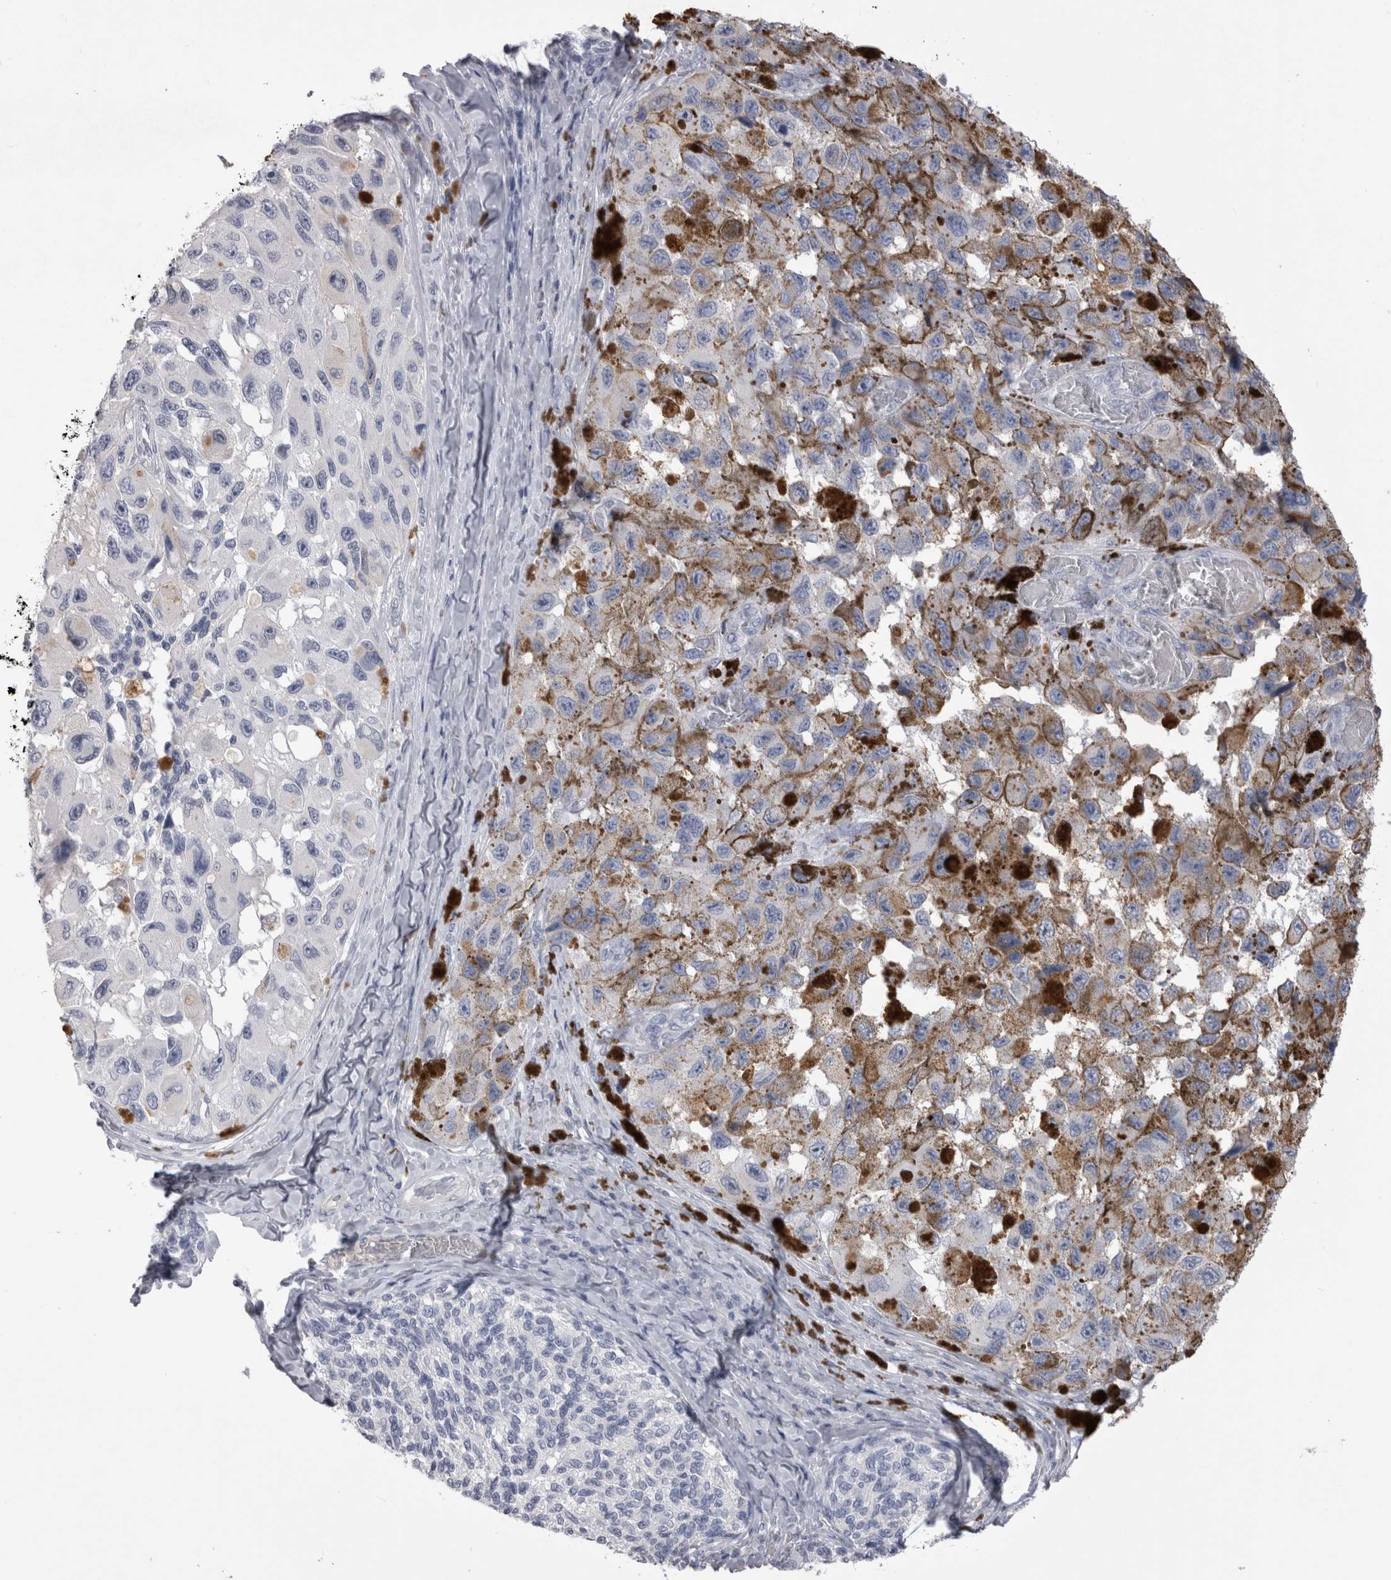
{"staining": {"intensity": "negative", "quantity": "none", "location": "none"}, "tissue": "melanoma", "cell_type": "Tumor cells", "image_type": "cancer", "snomed": [{"axis": "morphology", "description": "Malignant melanoma, NOS"}, {"axis": "topography", "description": "Skin"}], "caption": "Immunohistochemical staining of human malignant melanoma exhibits no significant positivity in tumor cells.", "gene": "ADAM2", "patient": {"sex": "female", "age": 73}}